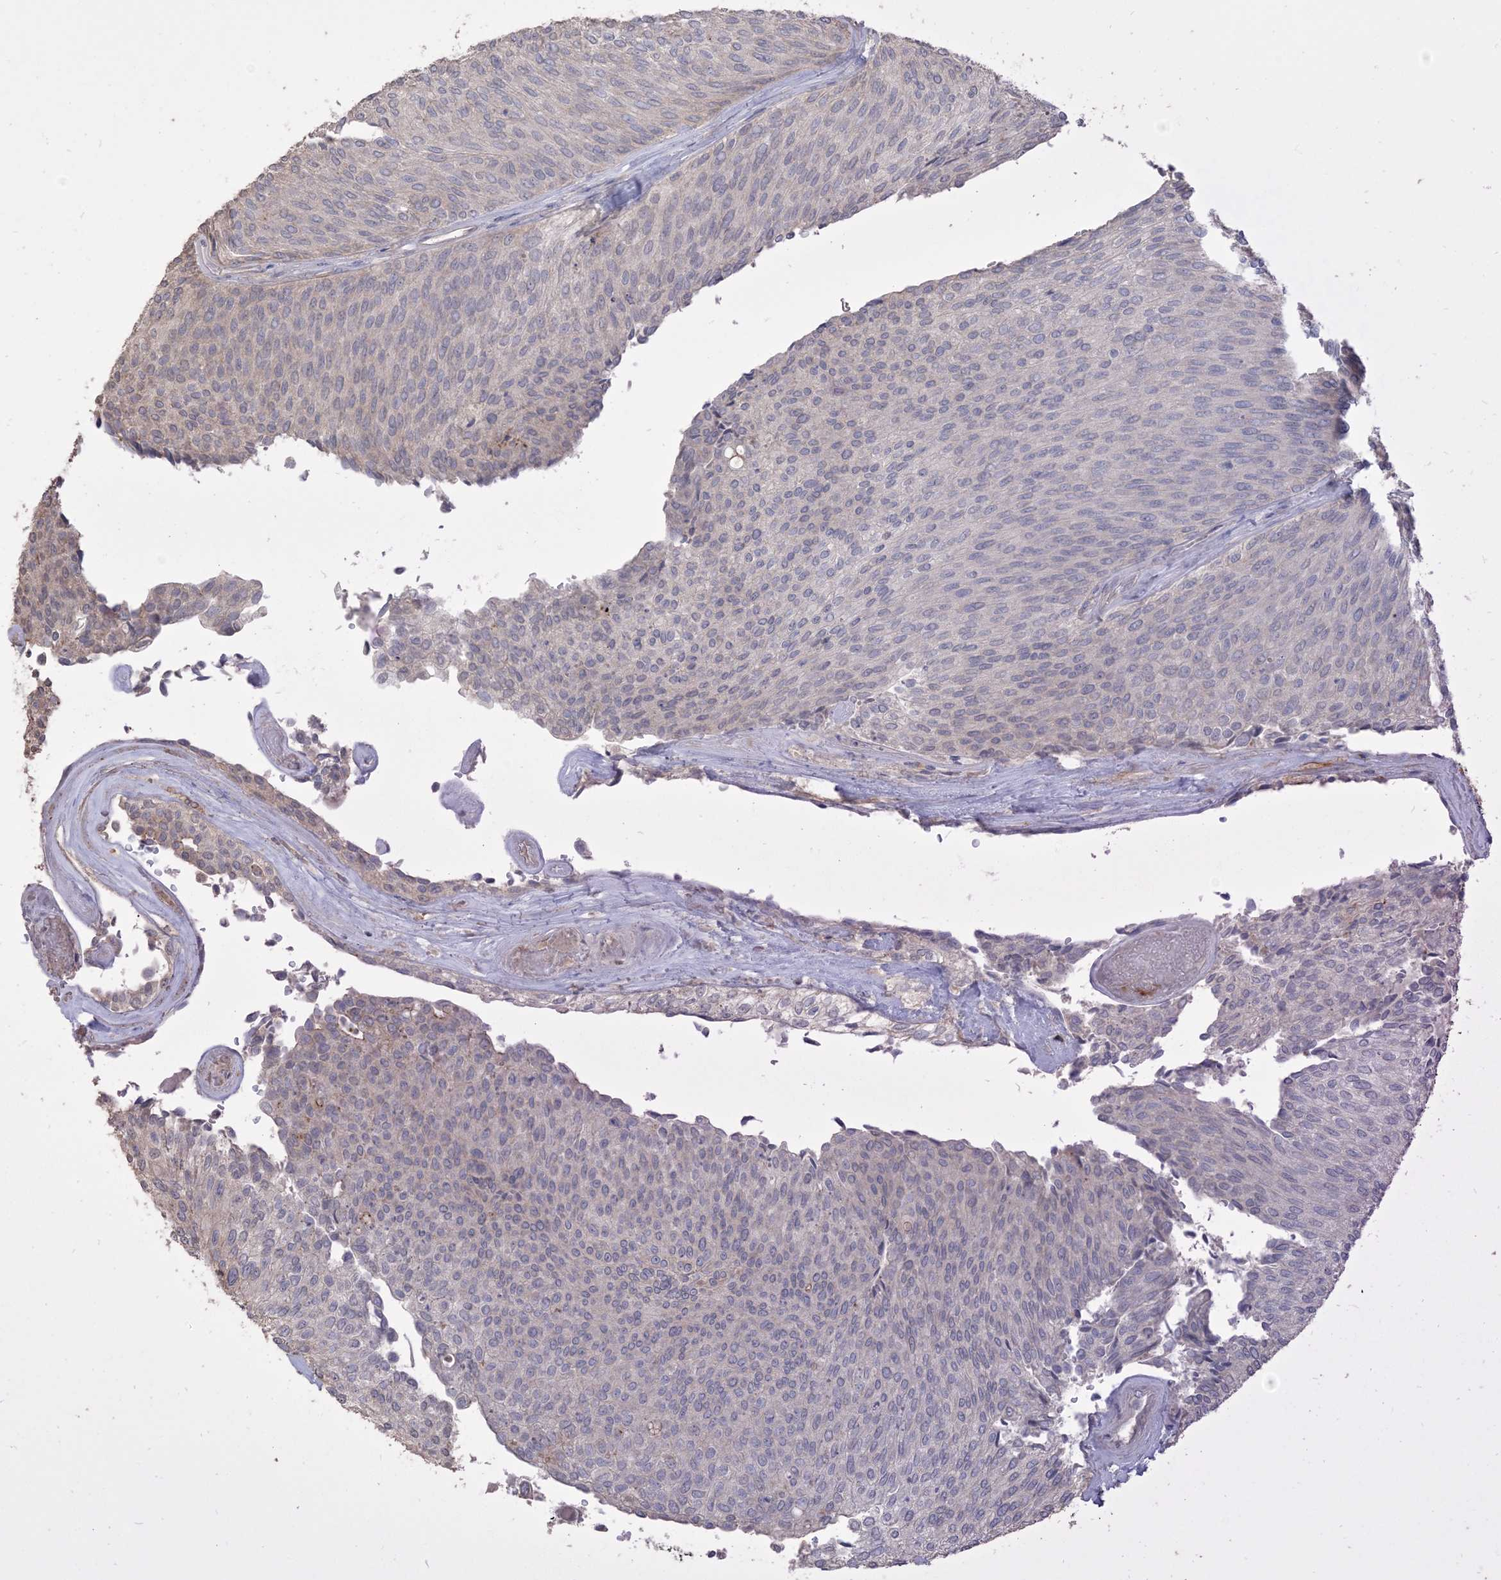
{"staining": {"intensity": "negative", "quantity": "none", "location": "none"}, "tissue": "urothelial cancer", "cell_type": "Tumor cells", "image_type": "cancer", "snomed": [{"axis": "morphology", "description": "Urothelial carcinoma, Low grade"}, {"axis": "topography", "description": "Urinary bladder"}], "caption": "A photomicrograph of human urothelial cancer is negative for staining in tumor cells. The staining is performed using DAB (3,3'-diaminobenzidine) brown chromogen with nuclei counter-stained in using hematoxylin.", "gene": "RNF175", "patient": {"sex": "female", "age": 79}}